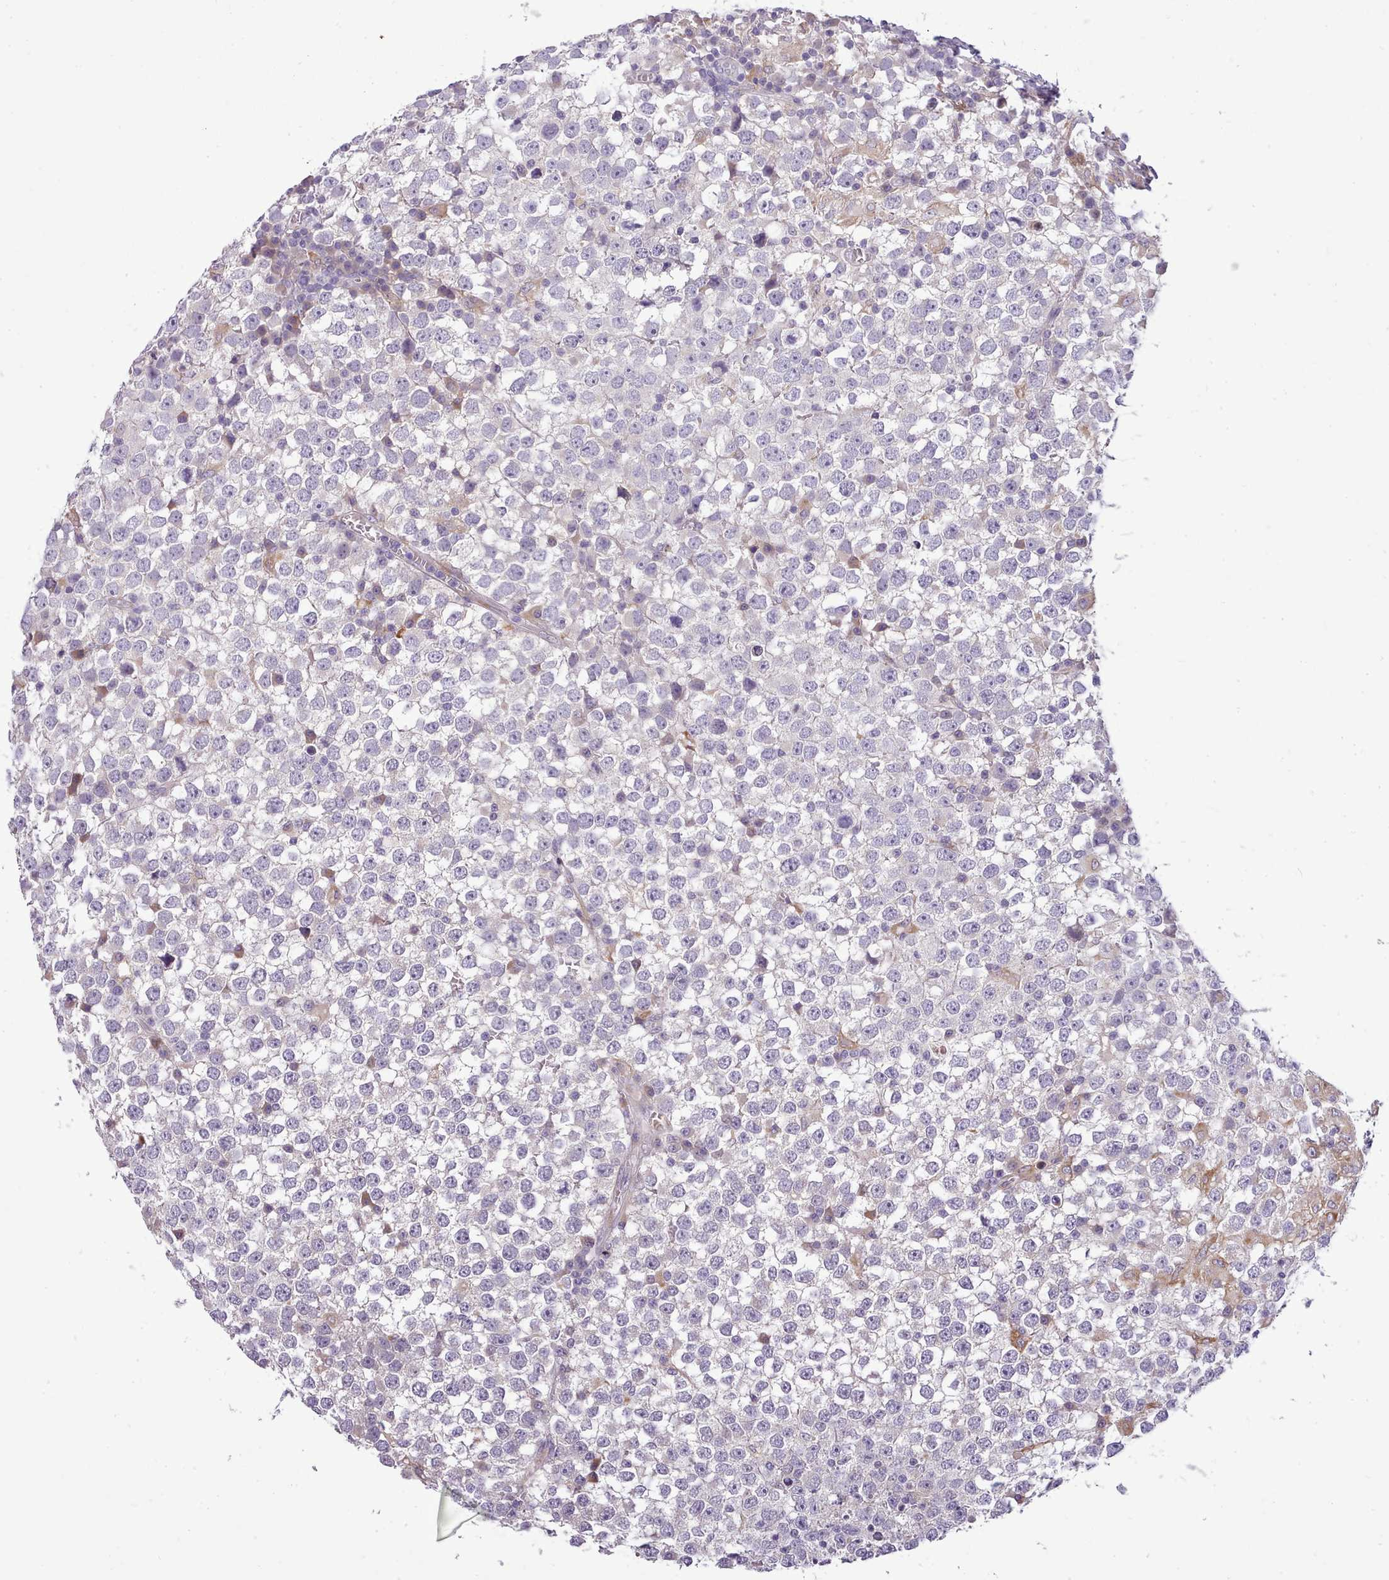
{"staining": {"intensity": "negative", "quantity": "none", "location": "none"}, "tissue": "testis cancer", "cell_type": "Tumor cells", "image_type": "cancer", "snomed": [{"axis": "morphology", "description": "Seminoma, NOS"}, {"axis": "topography", "description": "Testis"}], "caption": "Immunohistochemistry of testis cancer reveals no staining in tumor cells. (Stains: DAB (3,3'-diaminobenzidine) immunohistochemistry with hematoxylin counter stain, Microscopy: brightfield microscopy at high magnification).", "gene": "FAM83E", "patient": {"sex": "male", "age": 65}}